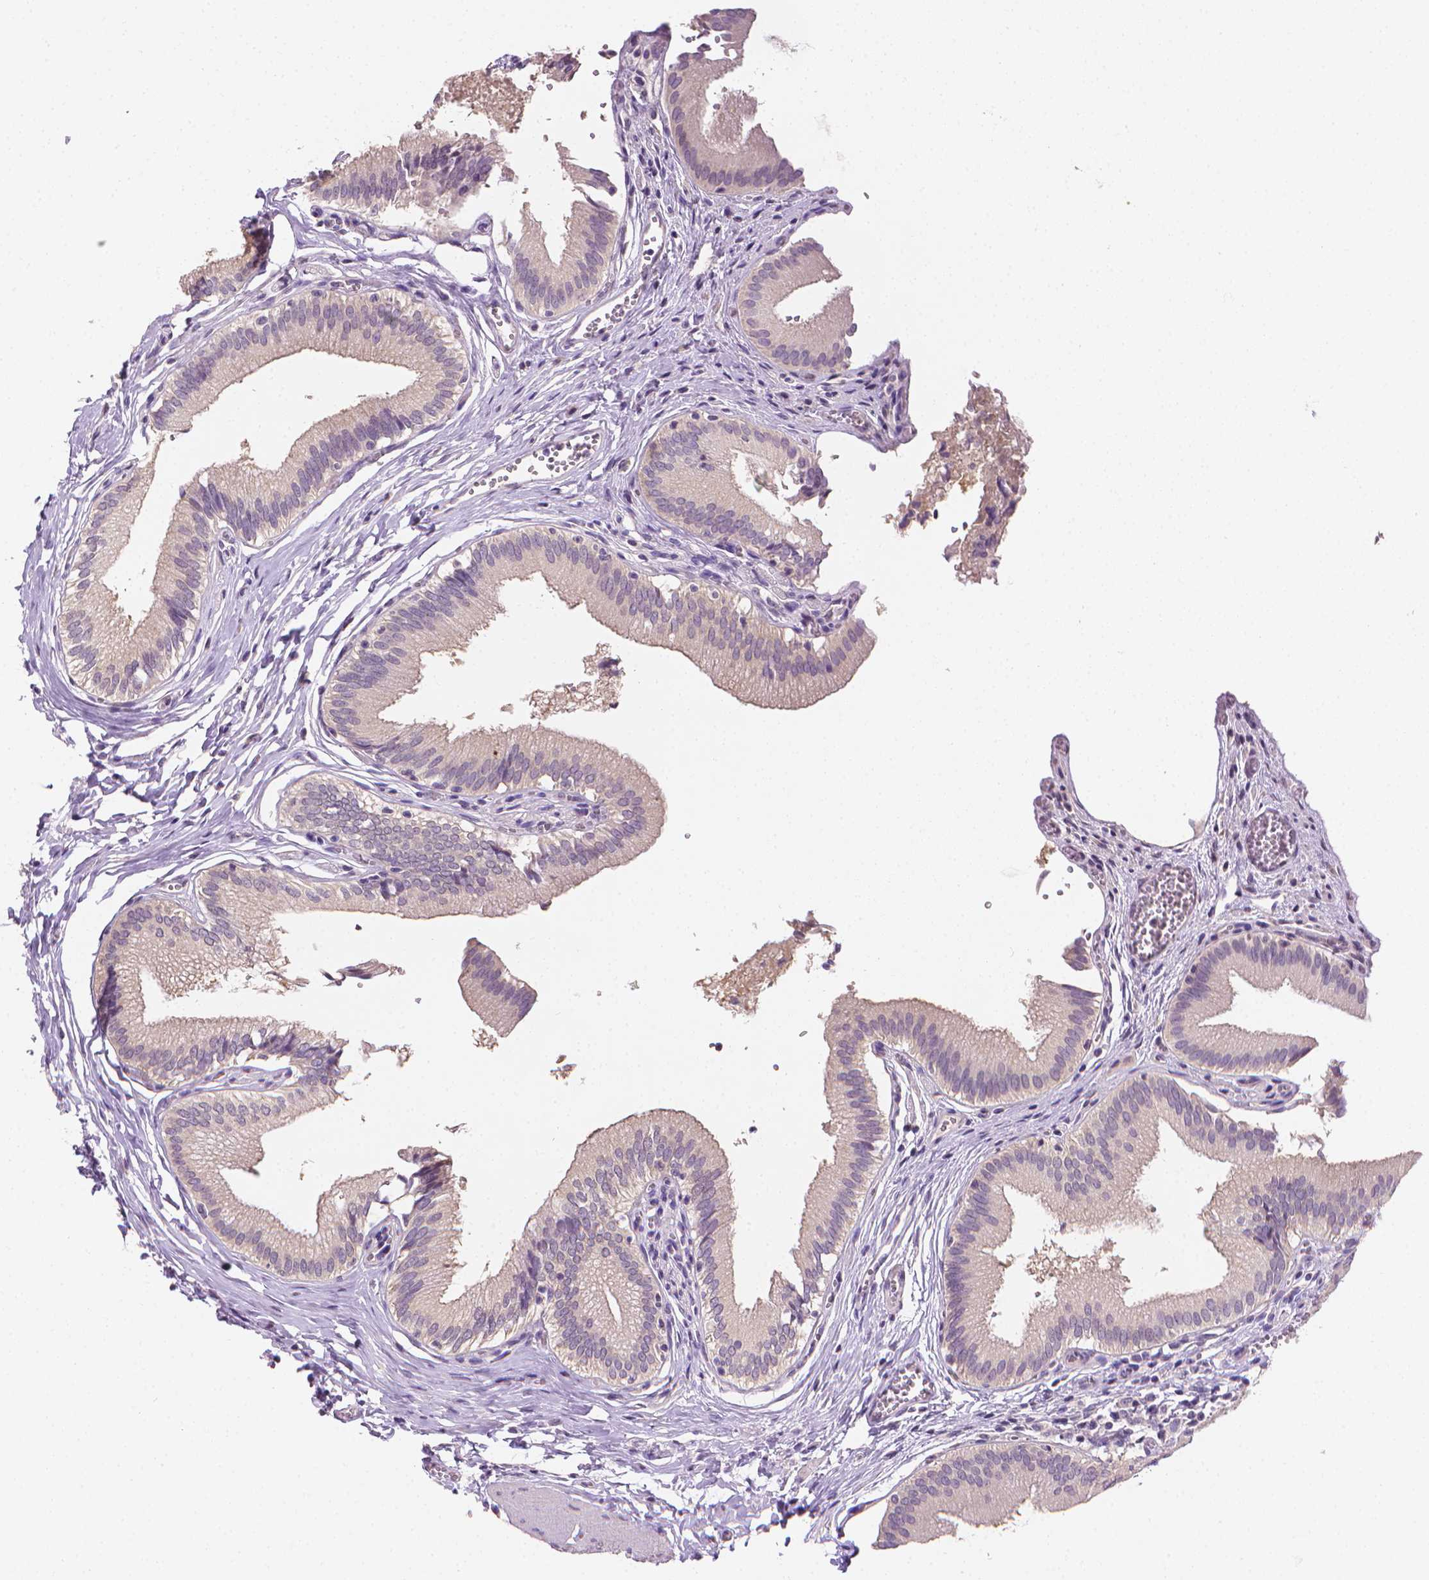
{"staining": {"intensity": "negative", "quantity": "none", "location": "none"}, "tissue": "gallbladder", "cell_type": "Glandular cells", "image_type": "normal", "snomed": [{"axis": "morphology", "description": "Normal tissue, NOS"}, {"axis": "topography", "description": "Gallbladder"}, {"axis": "topography", "description": "Peripheral nerve tissue"}], "caption": "Protein analysis of benign gallbladder exhibits no significant staining in glandular cells.", "gene": "FASN", "patient": {"sex": "male", "age": 17}}